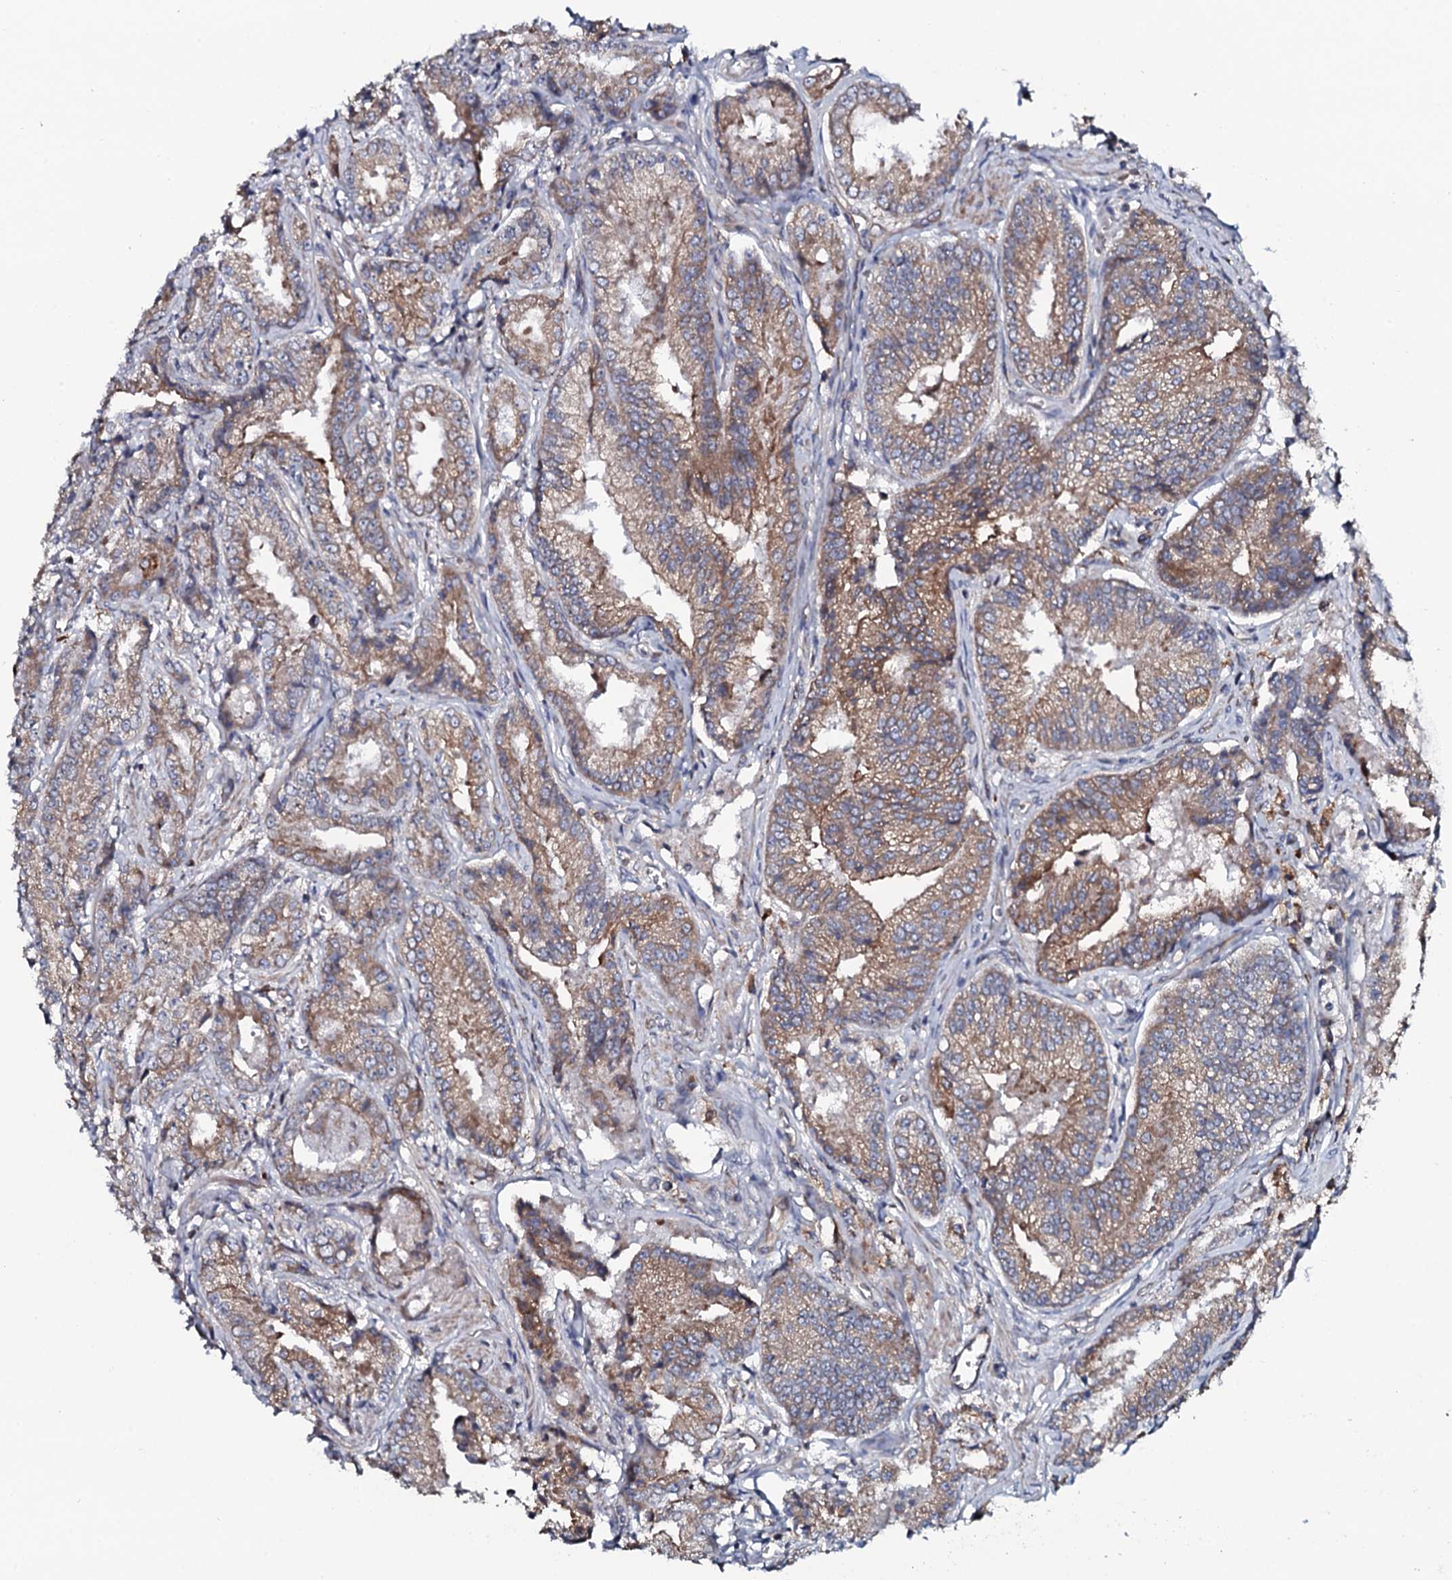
{"staining": {"intensity": "moderate", "quantity": ">75%", "location": "cytoplasmic/membranous"}, "tissue": "prostate cancer", "cell_type": "Tumor cells", "image_type": "cancer", "snomed": [{"axis": "morphology", "description": "Adenocarcinoma, High grade"}, {"axis": "topography", "description": "Prostate"}], "caption": "High-power microscopy captured an IHC micrograph of prostate cancer (high-grade adenocarcinoma), revealing moderate cytoplasmic/membranous staining in approximately >75% of tumor cells. The protein is stained brown, and the nuclei are stained in blue (DAB IHC with brightfield microscopy, high magnification).", "gene": "TMEM151A", "patient": {"sex": "male", "age": 72}}